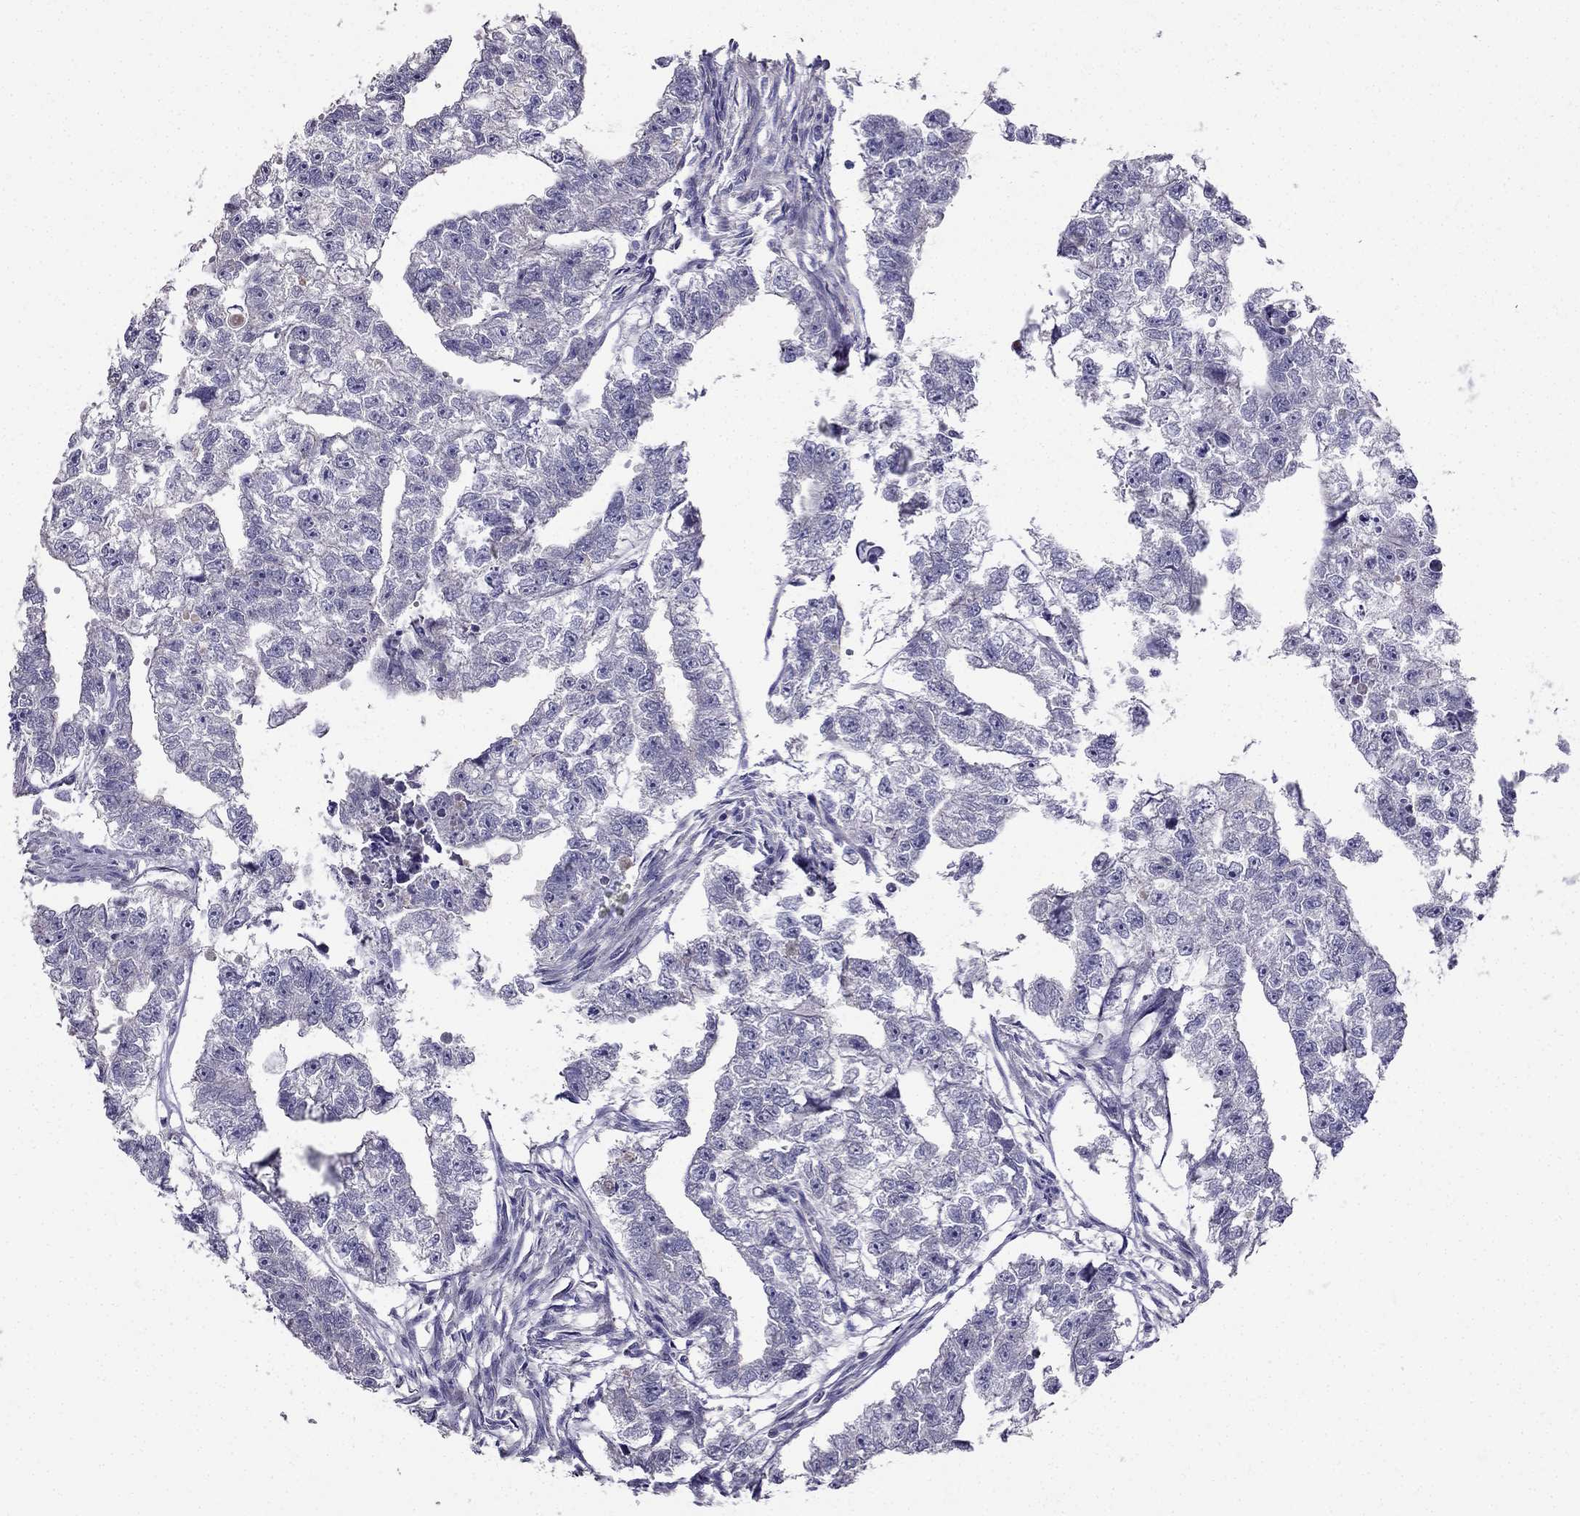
{"staining": {"intensity": "negative", "quantity": "none", "location": "none"}, "tissue": "testis cancer", "cell_type": "Tumor cells", "image_type": "cancer", "snomed": [{"axis": "morphology", "description": "Carcinoma, Embryonal, NOS"}, {"axis": "morphology", "description": "Teratoma, malignant, NOS"}, {"axis": "topography", "description": "Testis"}], "caption": "Tumor cells show no significant positivity in testis malignant teratoma.", "gene": "AS3MT", "patient": {"sex": "male", "age": 44}}